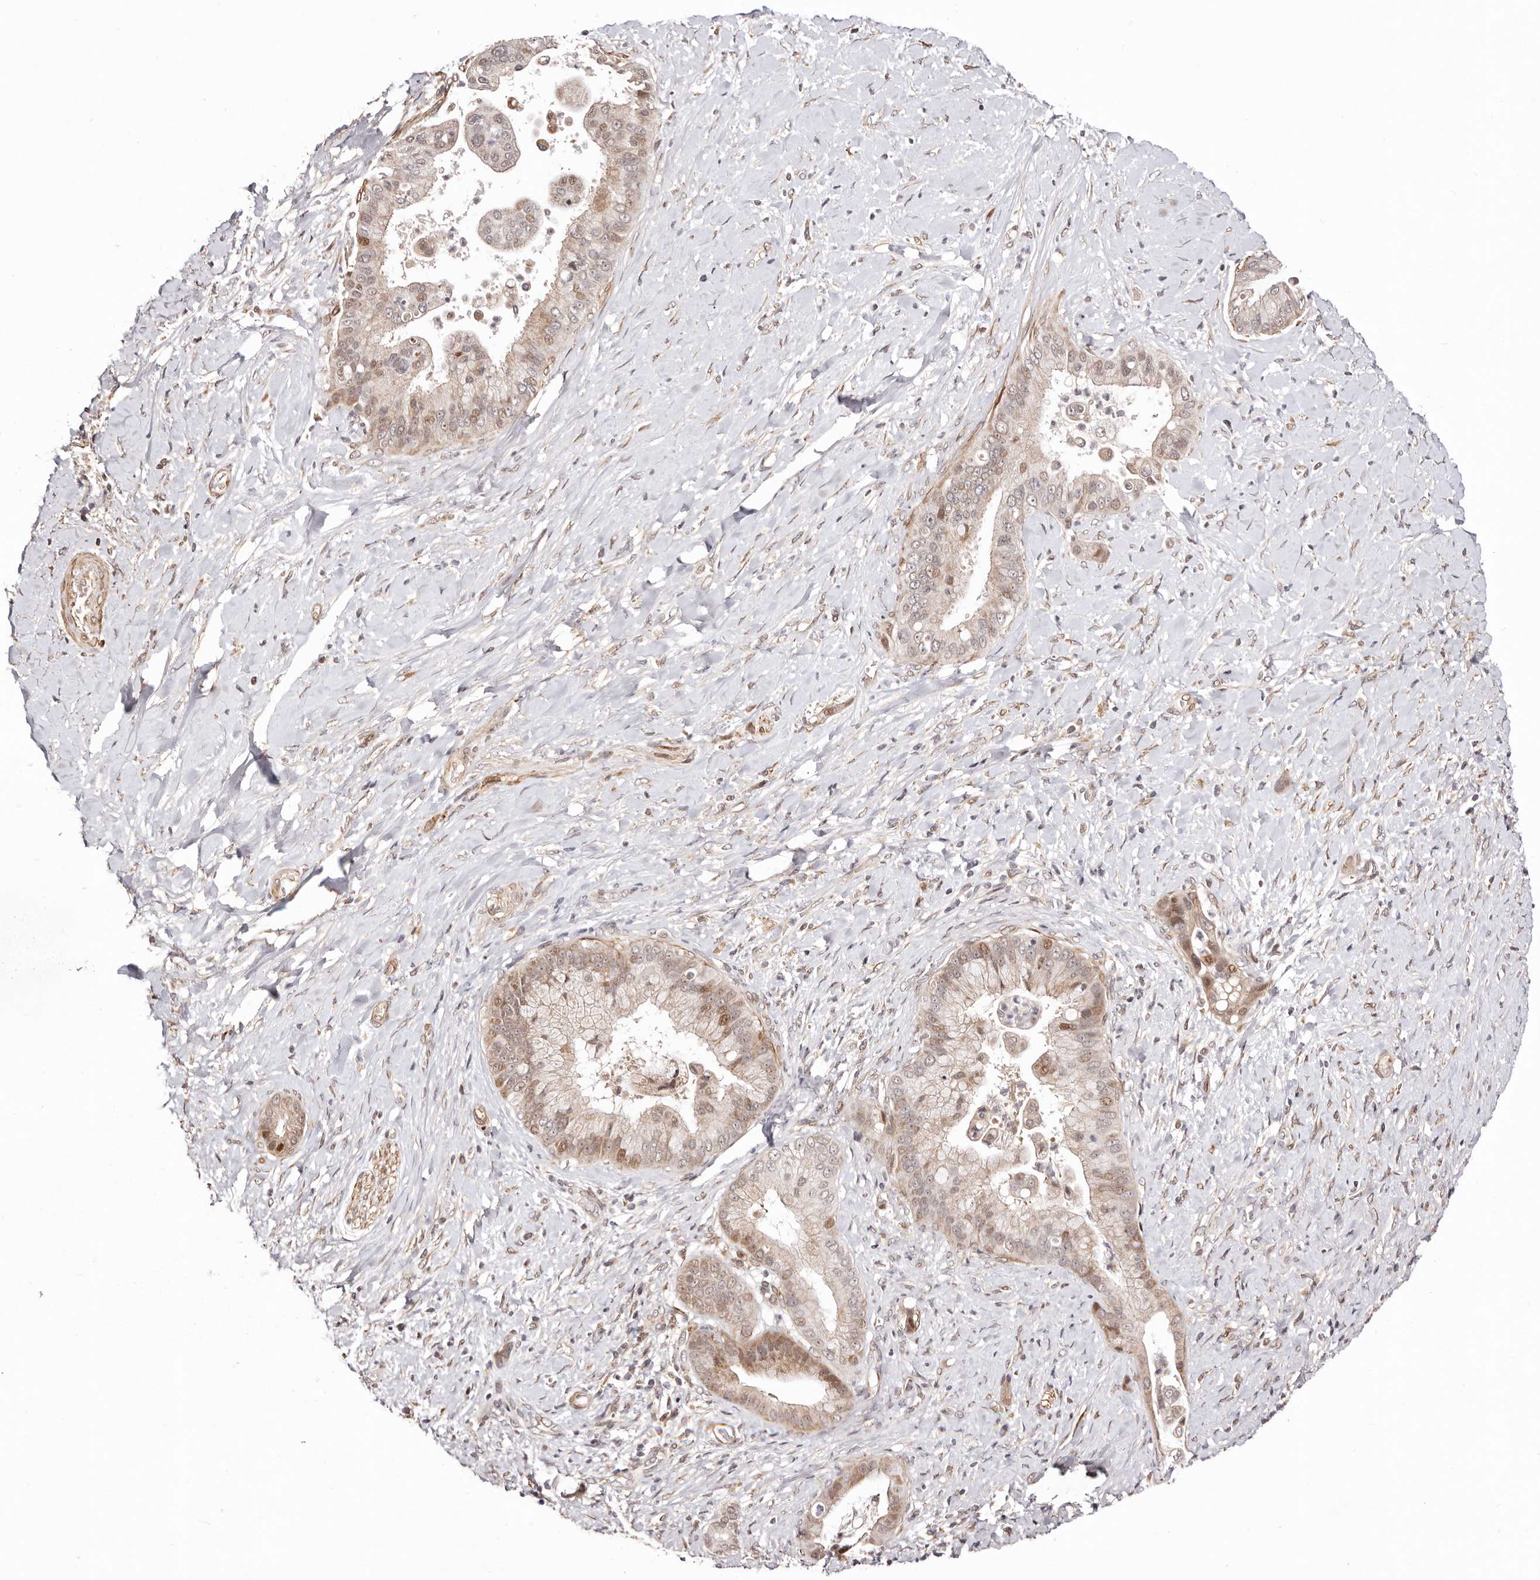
{"staining": {"intensity": "weak", "quantity": ">75%", "location": "cytoplasmic/membranous,nuclear"}, "tissue": "liver cancer", "cell_type": "Tumor cells", "image_type": "cancer", "snomed": [{"axis": "morphology", "description": "Cholangiocarcinoma"}, {"axis": "topography", "description": "Liver"}], "caption": "The histopathology image demonstrates staining of liver cancer, revealing weak cytoplasmic/membranous and nuclear protein expression (brown color) within tumor cells.", "gene": "HIVEP3", "patient": {"sex": "female", "age": 54}}